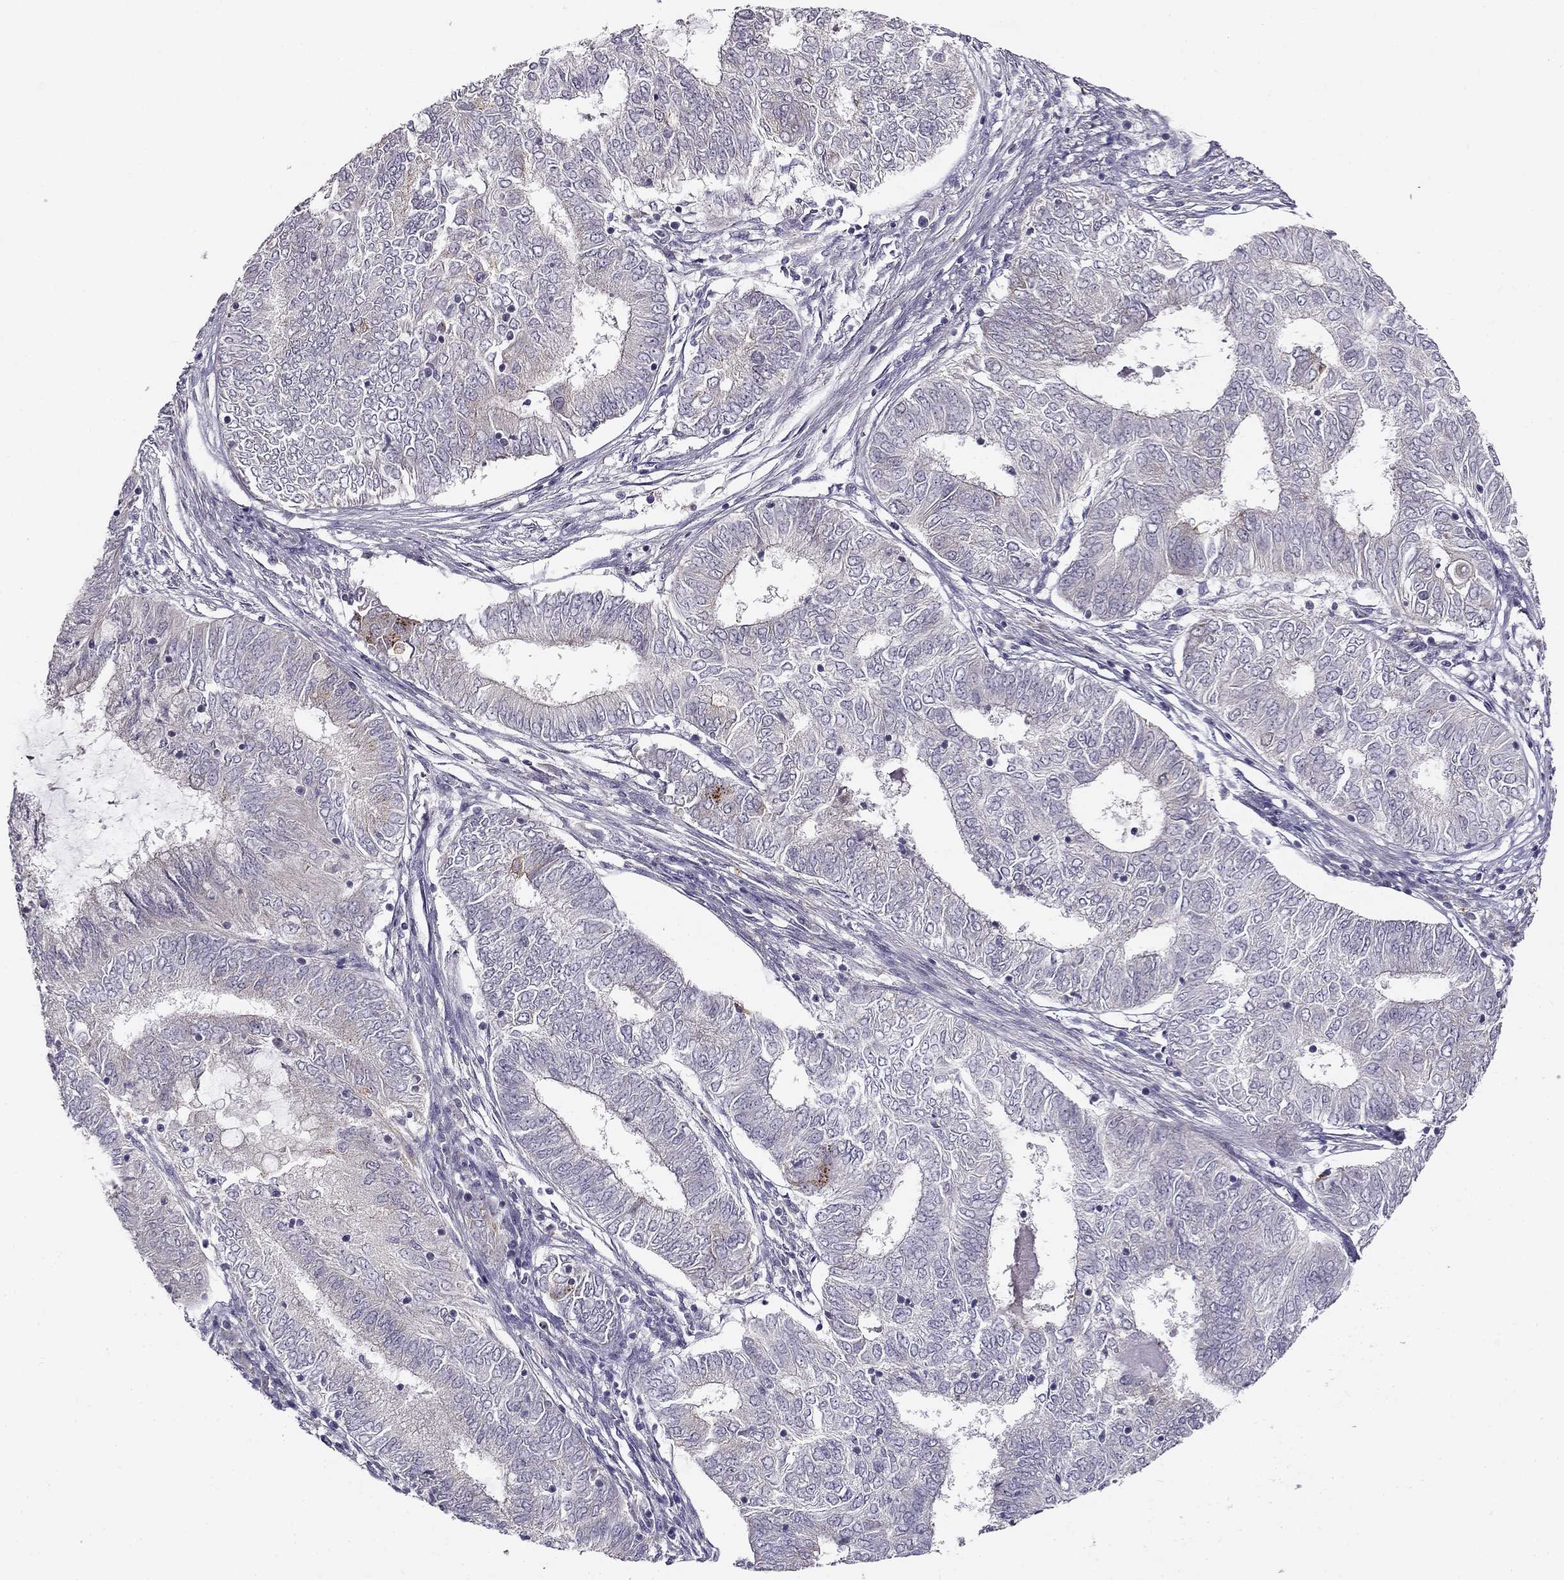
{"staining": {"intensity": "moderate", "quantity": "<25%", "location": "cytoplasmic/membranous"}, "tissue": "endometrial cancer", "cell_type": "Tumor cells", "image_type": "cancer", "snomed": [{"axis": "morphology", "description": "Adenocarcinoma, NOS"}, {"axis": "topography", "description": "Endometrium"}], "caption": "This is an image of immunohistochemistry (IHC) staining of endometrial cancer, which shows moderate expression in the cytoplasmic/membranous of tumor cells.", "gene": "CNR1", "patient": {"sex": "female", "age": 62}}